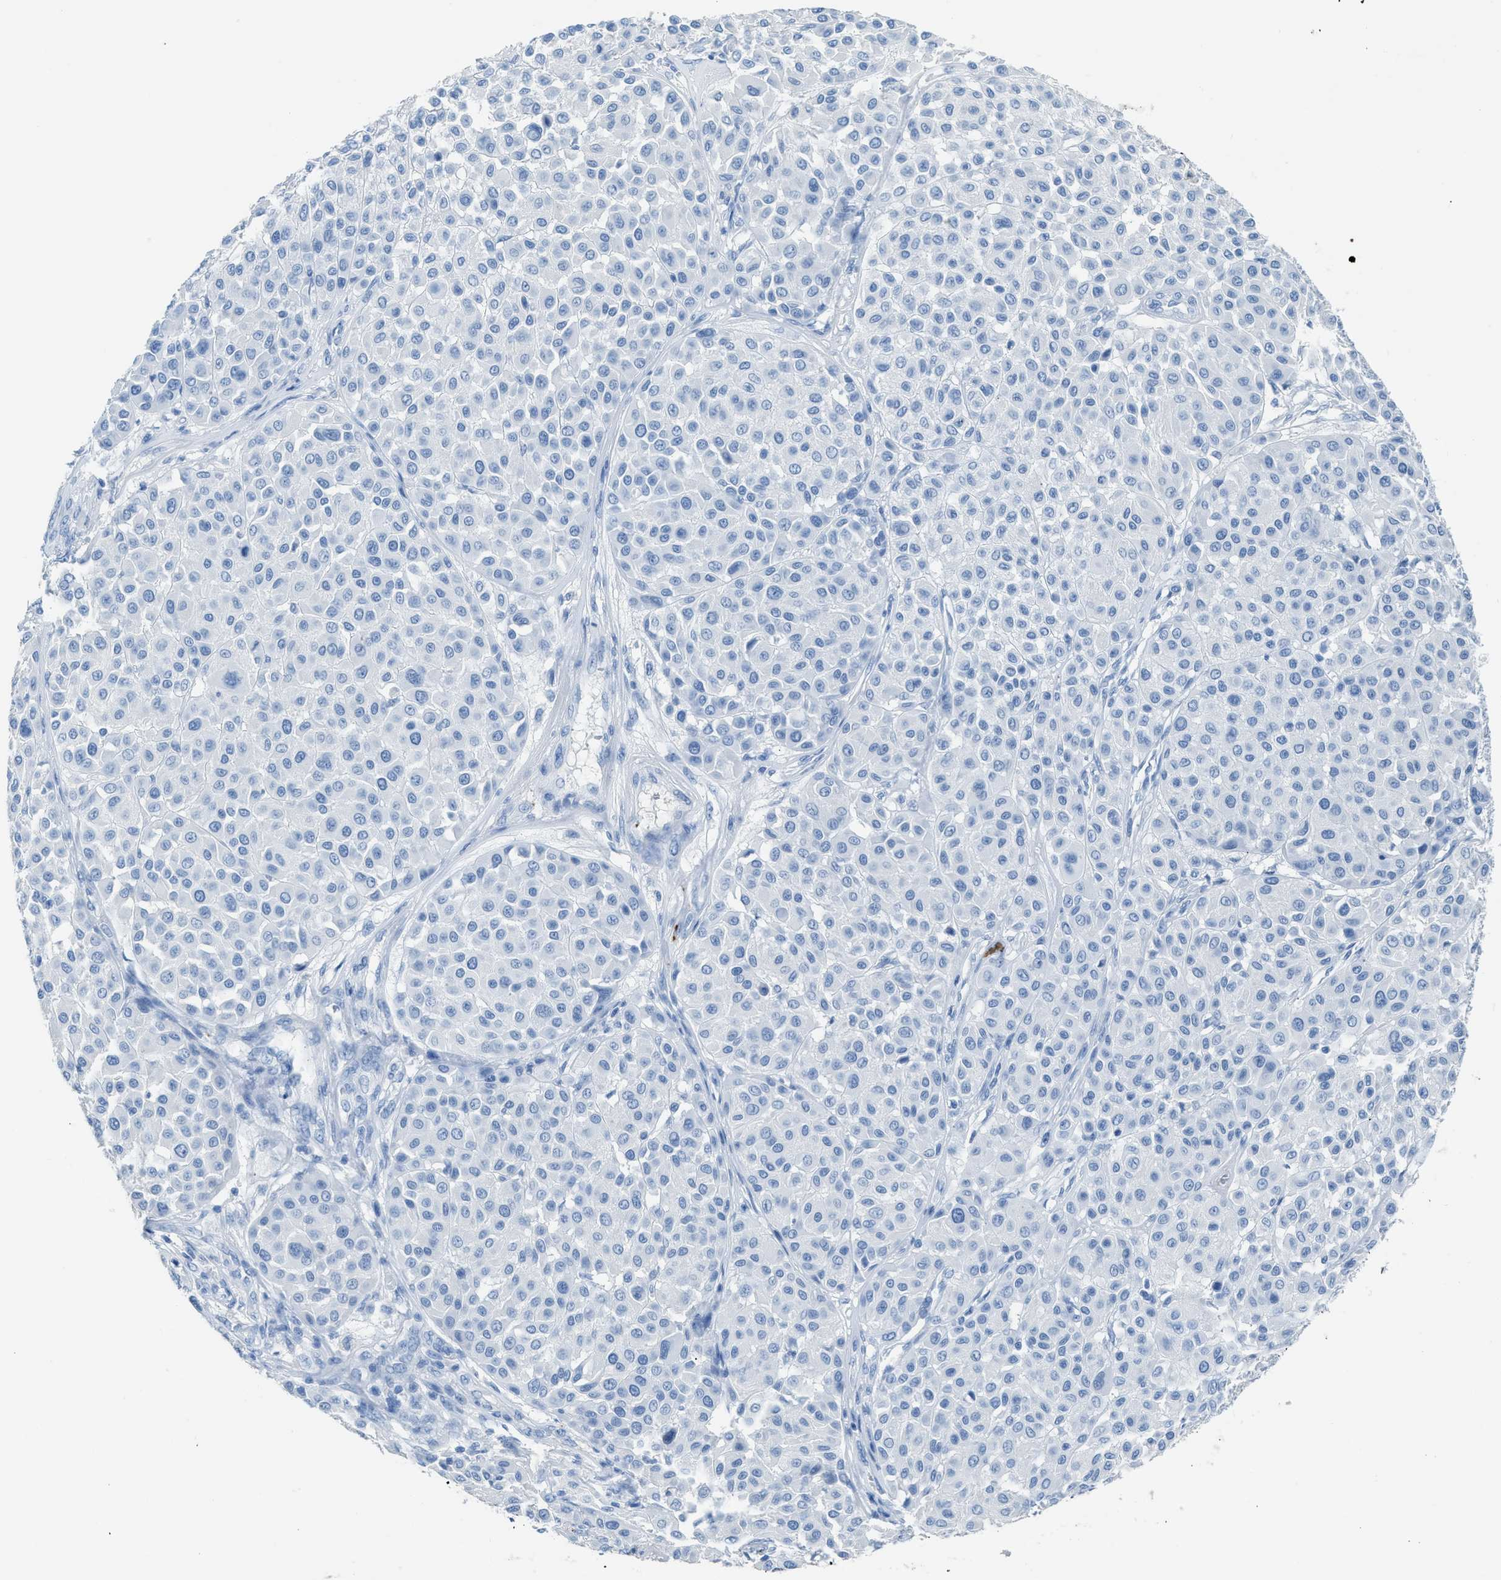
{"staining": {"intensity": "negative", "quantity": "none", "location": "none"}, "tissue": "melanoma", "cell_type": "Tumor cells", "image_type": "cancer", "snomed": [{"axis": "morphology", "description": "Malignant melanoma, Metastatic site"}, {"axis": "topography", "description": "Soft tissue"}], "caption": "An IHC histopathology image of melanoma is shown. There is no staining in tumor cells of melanoma.", "gene": "FAIM2", "patient": {"sex": "male", "age": 41}}